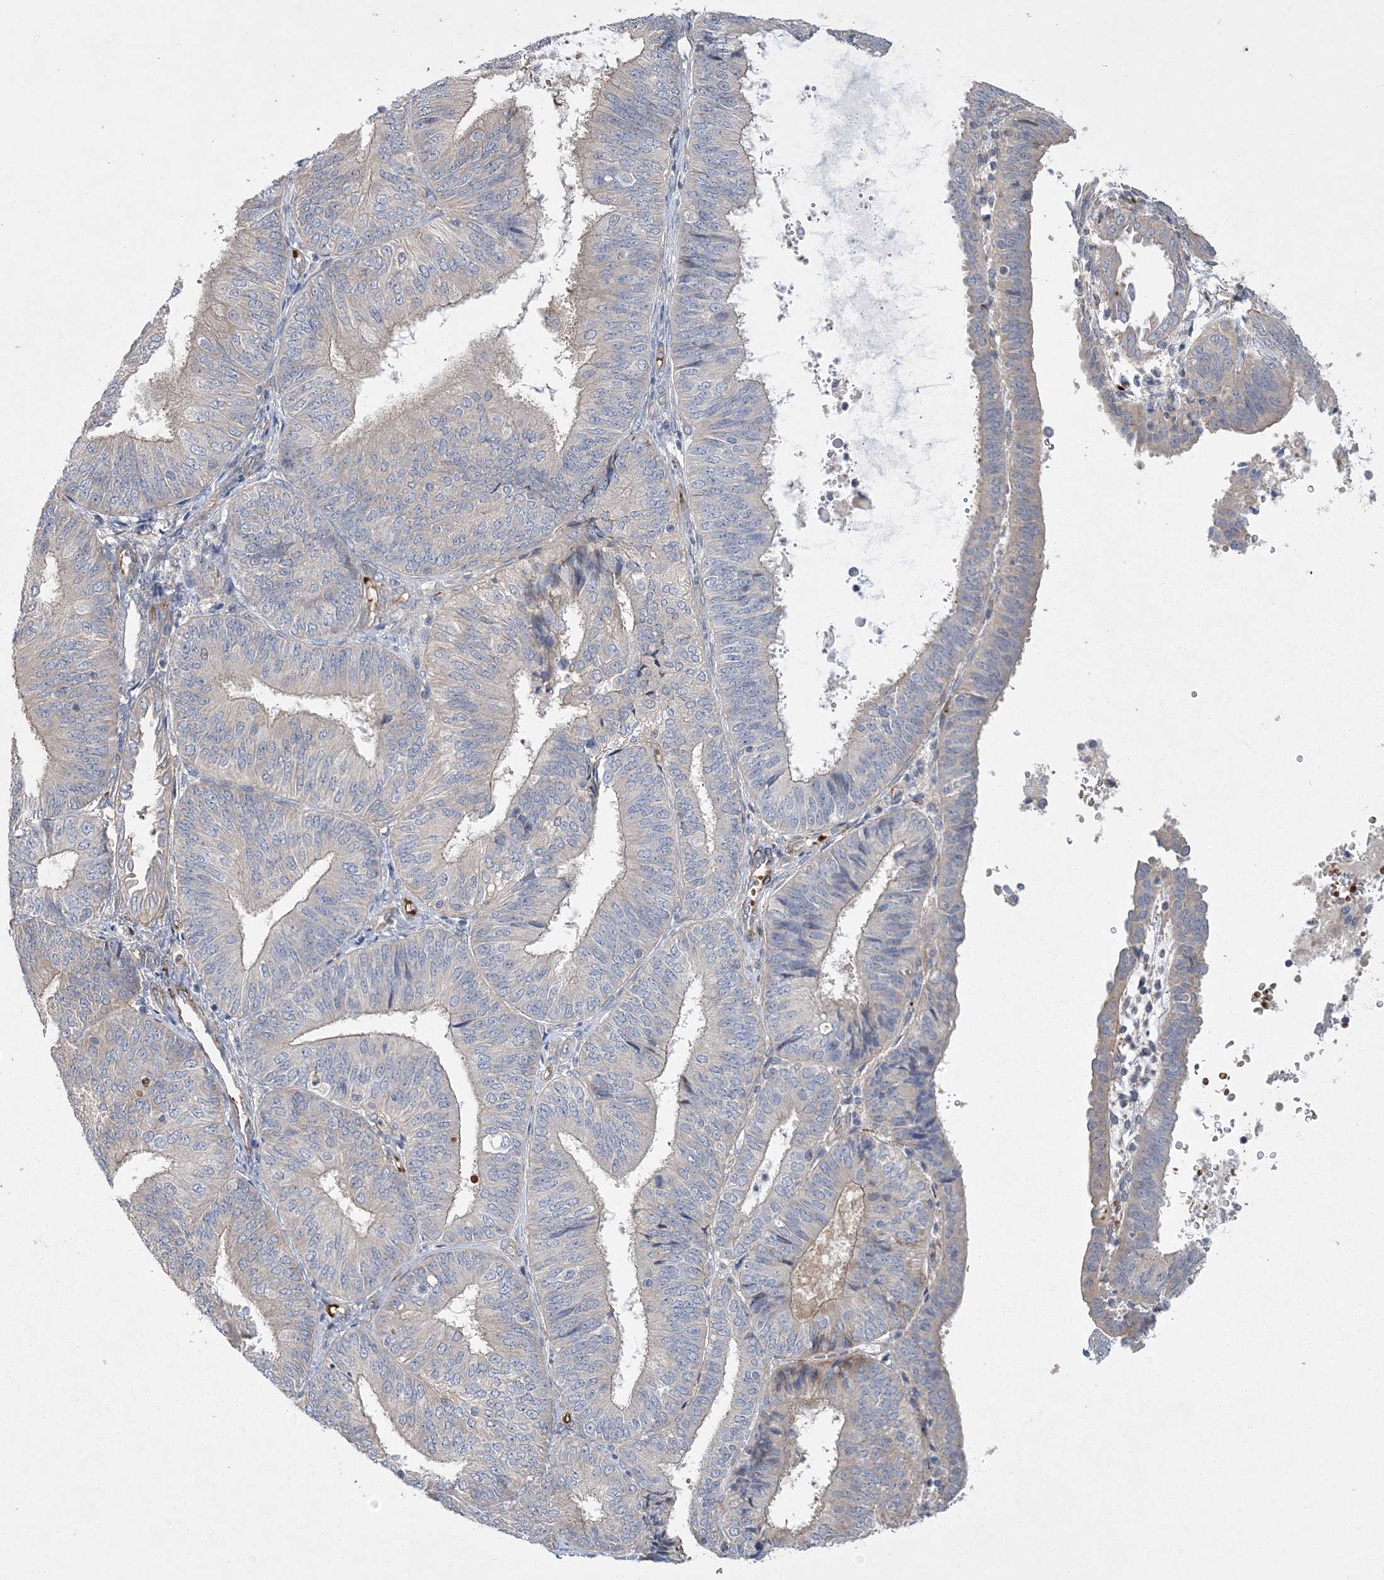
{"staining": {"intensity": "weak", "quantity": "<25%", "location": "cytoplasmic/membranous"}, "tissue": "endometrial cancer", "cell_type": "Tumor cells", "image_type": "cancer", "snomed": [{"axis": "morphology", "description": "Adenocarcinoma, NOS"}, {"axis": "topography", "description": "Endometrium"}], "caption": "Endometrial cancer (adenocarcinoma) was stained to show a protein in brown. There is no significant staining in tumor cells. (DAB (3,3'-diaminobenzidine) IHC visualized using brightfield microscopy, high magnification).", "gene": "CALN1", "patient": {"sex": "female", "age": 58}}